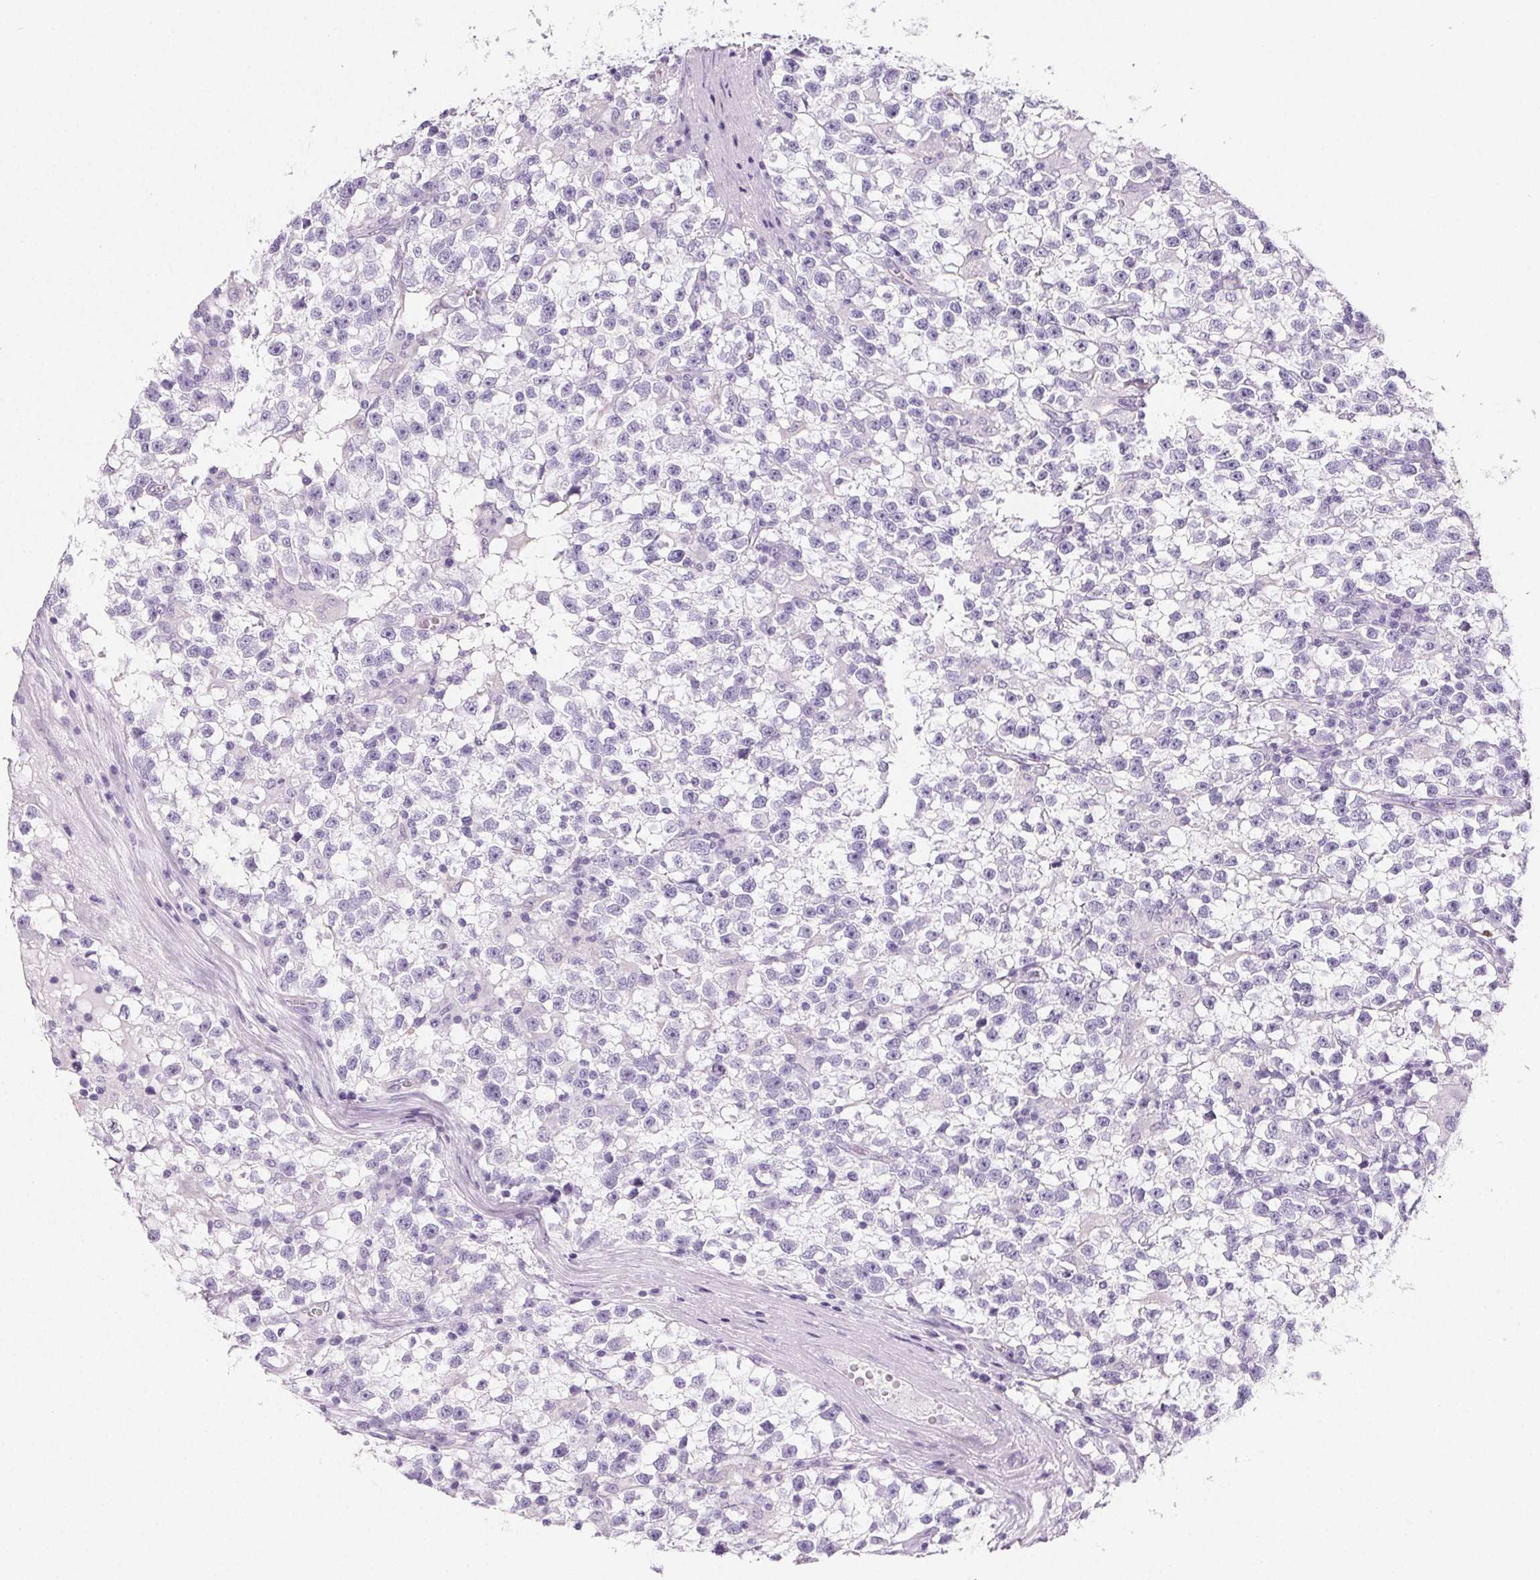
{"staining": {"intensity": "negative", "quantity": "none", "location": "none"}, "tissue": "testis cancer", "cell_type": "Tumor cells", "image_type": "cancer", "snomed": [{"axis": "morphology", "description": "Seminoma, NOS"}, {"axis": "topography", "description": "Testis"}], "caption": "Photomicrograph shows no significant protein expression in tumor cells of testis seminoma.", "gene": "PRSS3", "patient": {"sex": "male", "age": 31}}